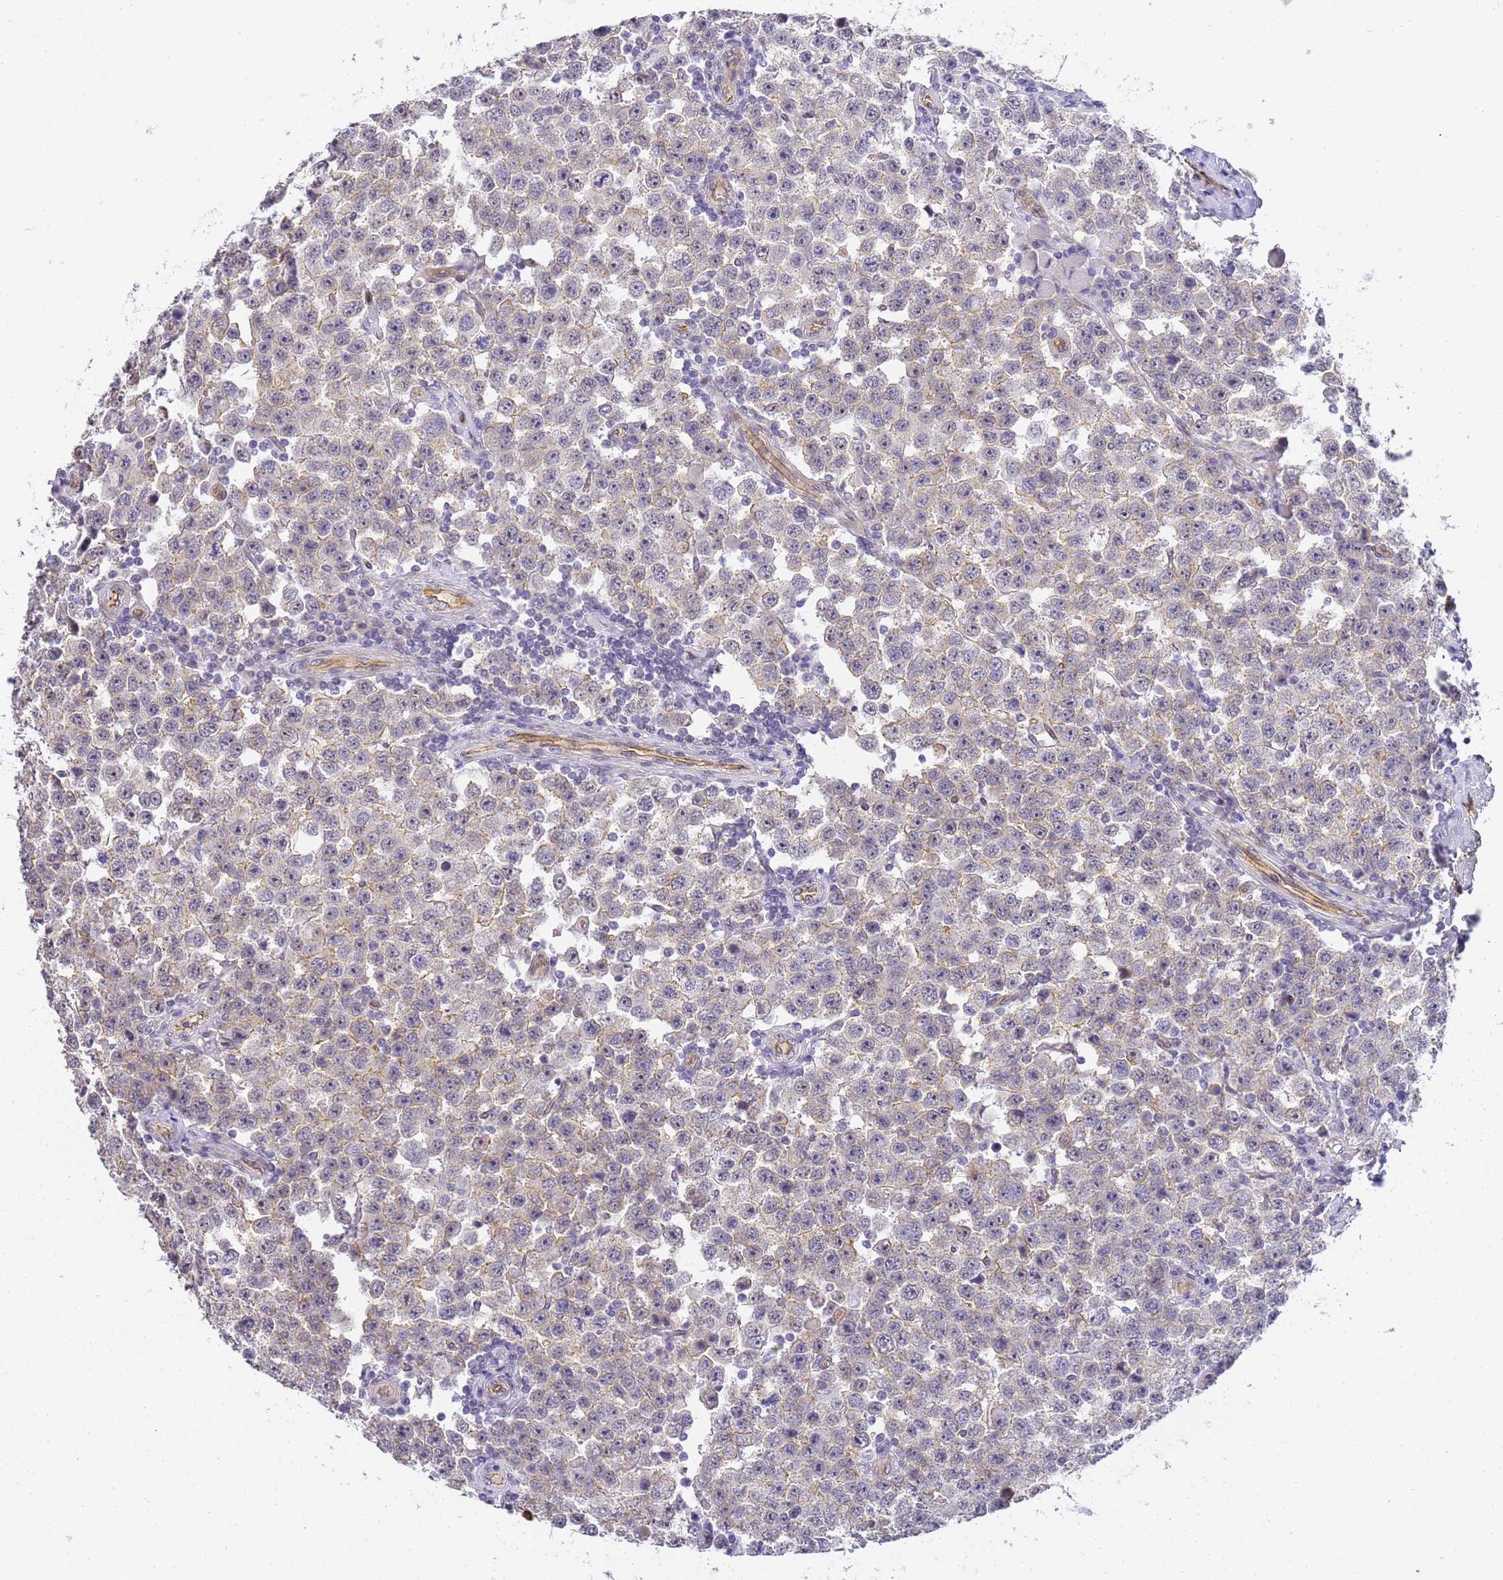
{"staining": {"intensity": "negative", "quantity": "none", "location": "none"}, "tissue": "testis cancer", "cell_type": "Tumor cells", "image_type": "cancer", "snomed": [{"axis": "morphology", "description": "Seminoma, NOS"}, {"axis": "topography", "description": "Testis"}], "caption": "Immunohistochemistry (IHC) micrograph of neoplastic tissue: testis seminoma stained with DAB (3,3'-diaminobenzidine) reveals no significant protein staining in tumor cells.", "gene": "GON4L", "patient": {"sex": "male", "age": 28}}